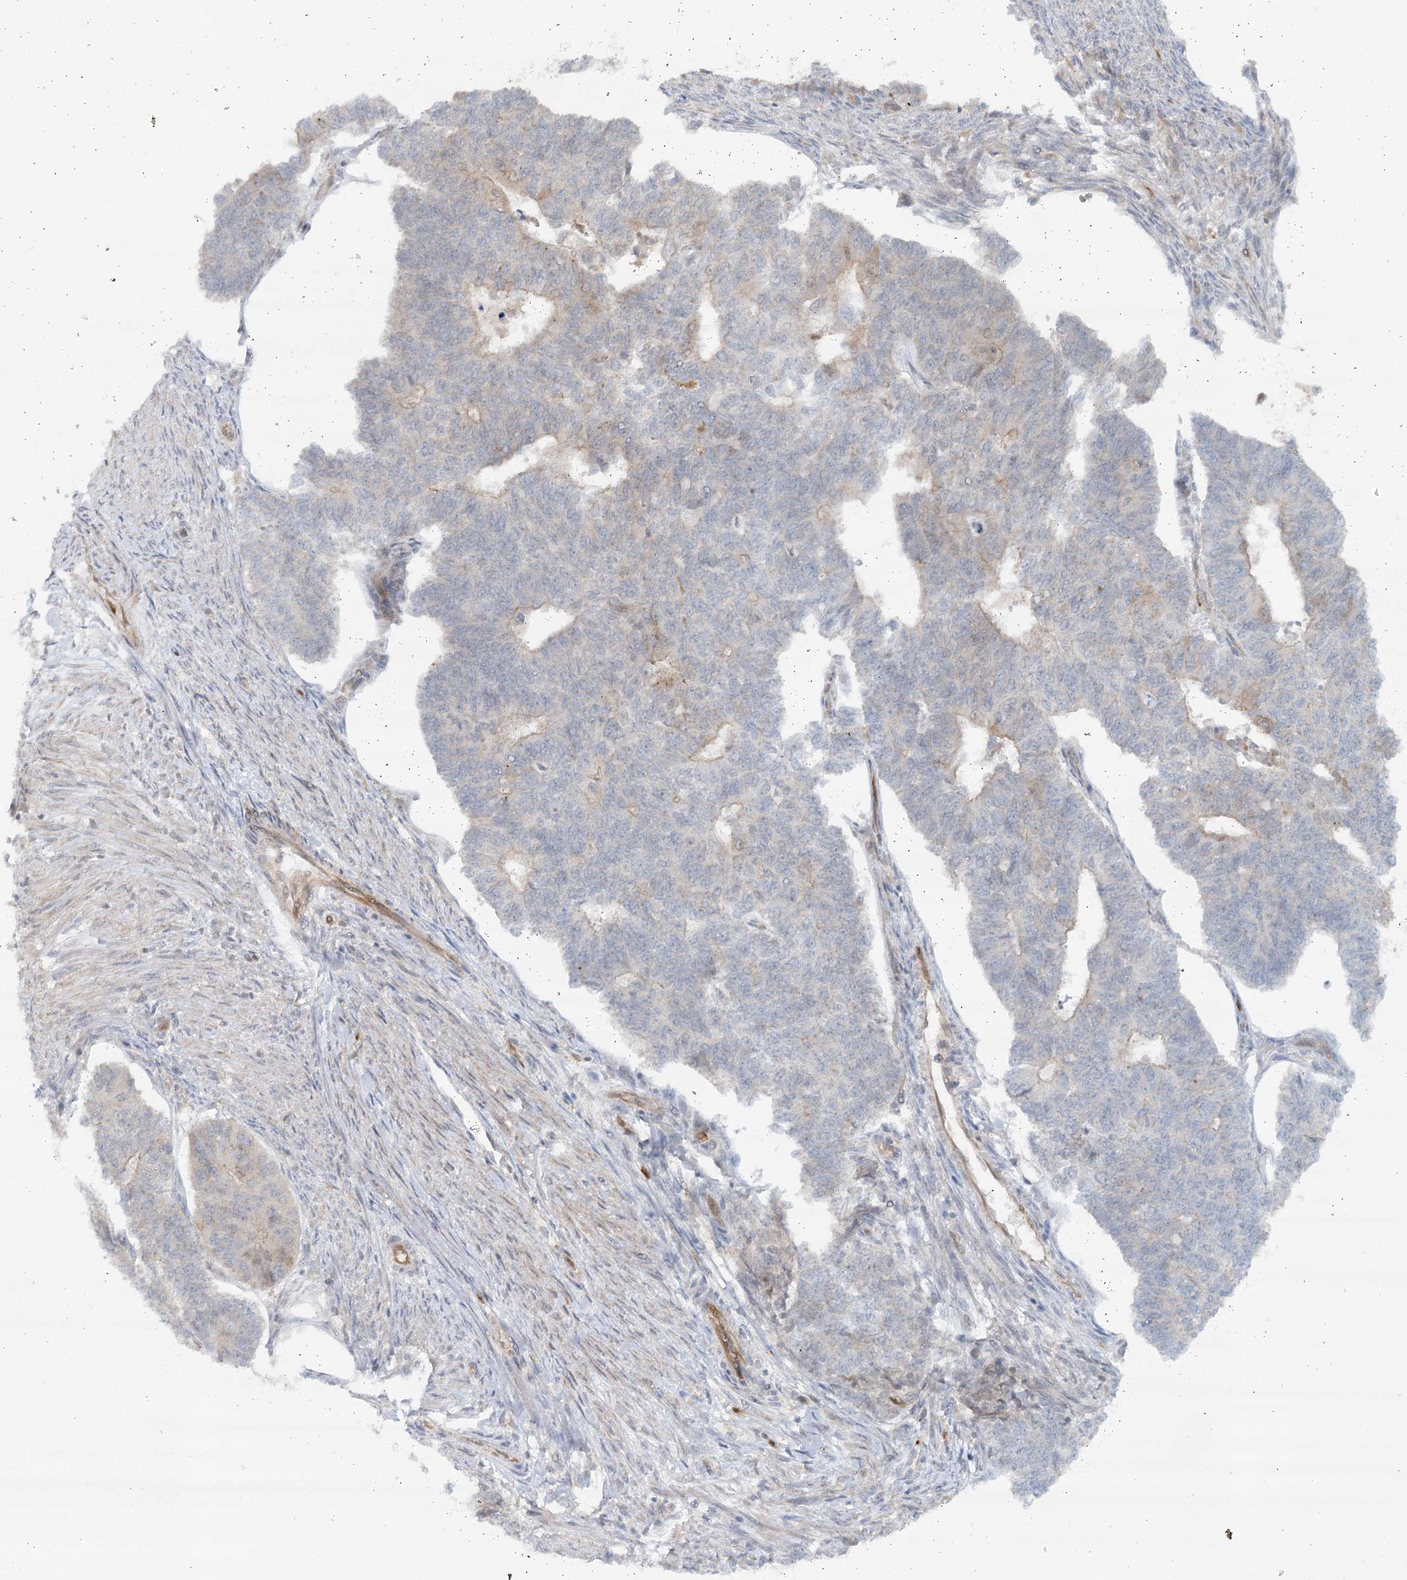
{"staining": {"intensity": "weak", "quantity": "<25%", "location": "cytoplasmic/membranous"}, "tissue": "endometrial cancer", "cell_type": "Tumor cells", "image_type": "cancer", "snomed": [{"axis": "morphology", "description": "Adenocarcinoma, NOS"}, {"axis": "topography", "description": "Endometrium"}], "caption": "This is a micrograph of IHC staining of adenocarcinoma (endometrial), which shows no positivity in tumor cells.", "gene": "GBE1", "patient": {"sex": "female", "age": 32}}